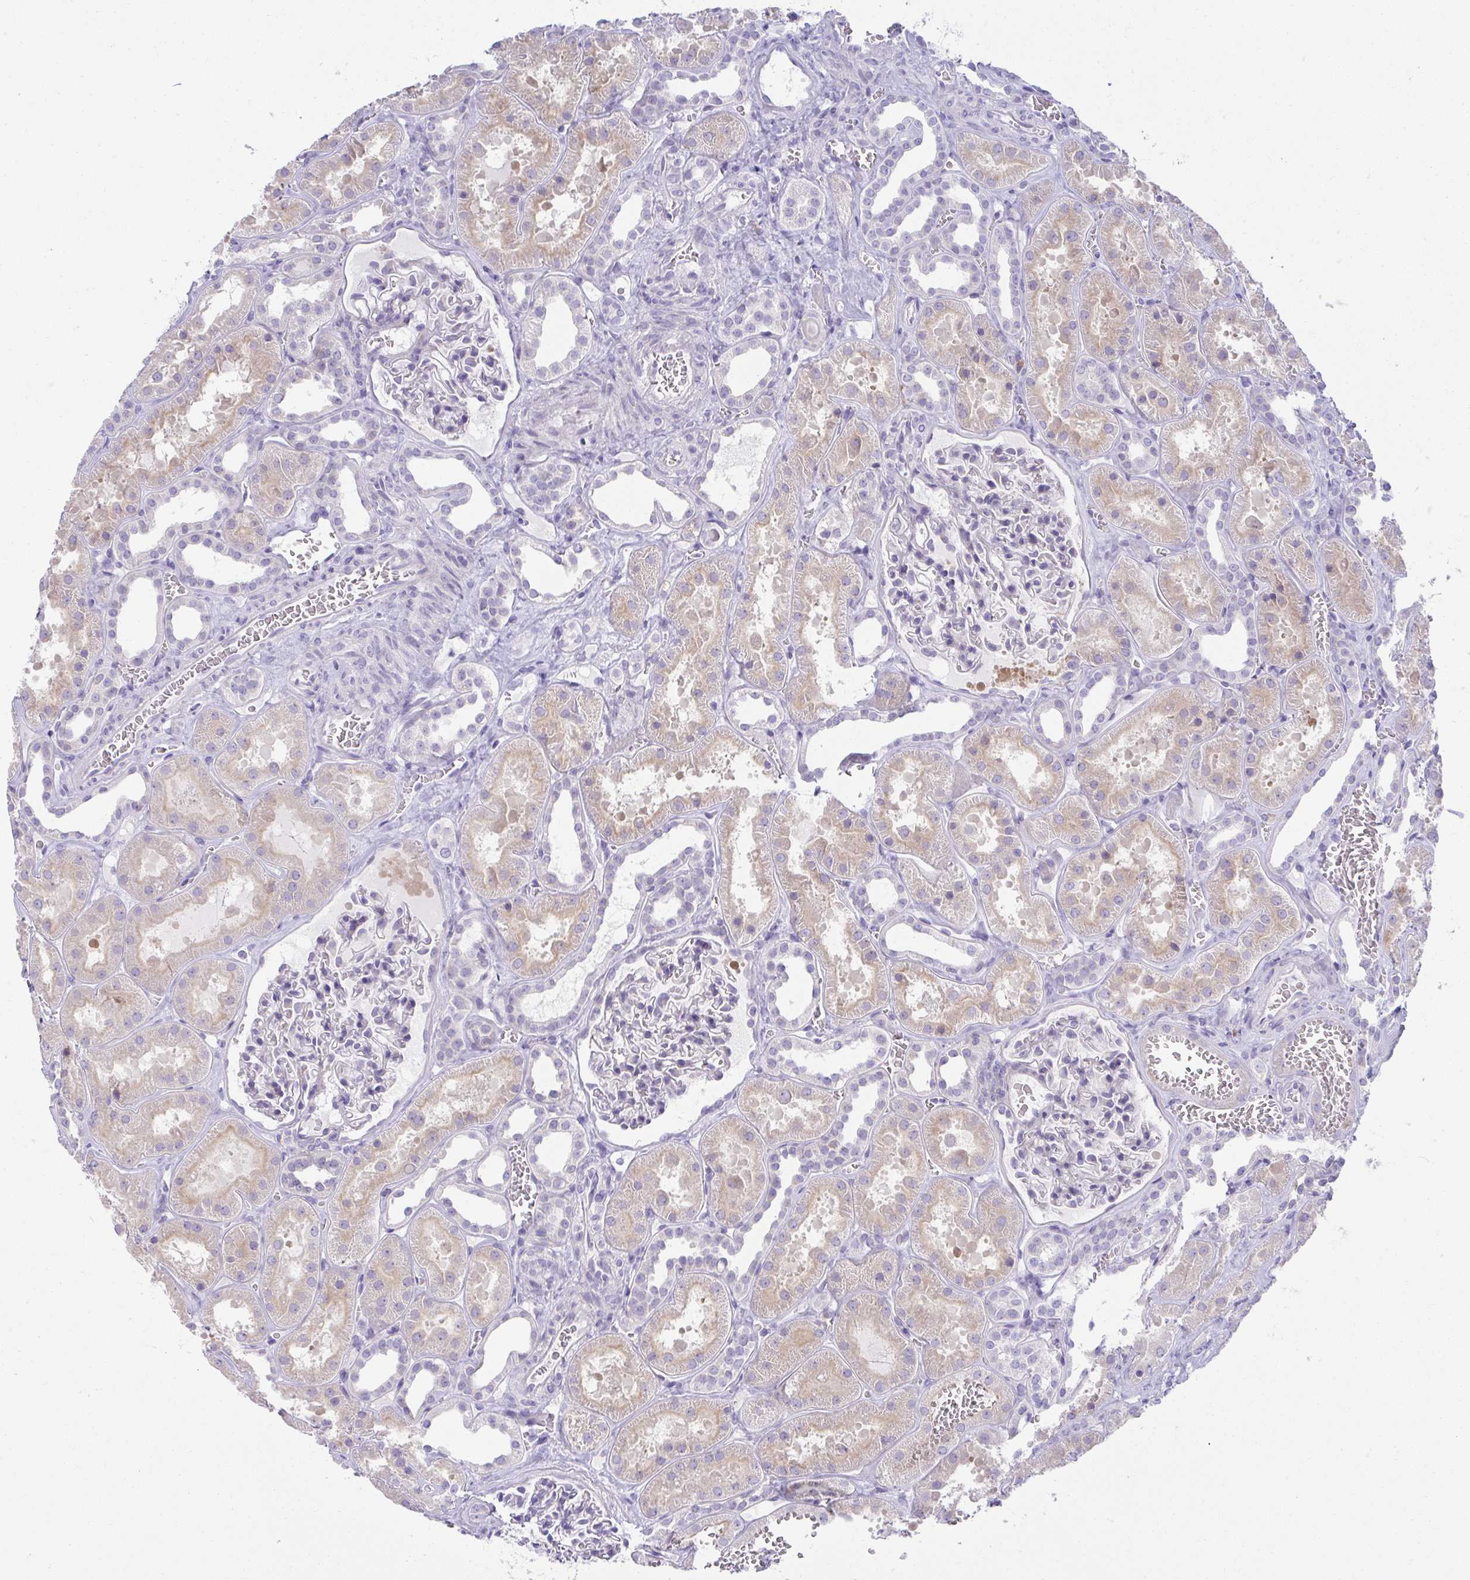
{"staining": {"intensity": "negative", "quantity": "none", "location": "none"}, "tissue": "kidney", "cell_type": "Cells in glomeruli", "image_type": "normal", "snomed": [{"axis": "morphology", "description": "Normal tissue, NOS"}, {"axis": "topography", "description": "Kidney"}], "caption": "IHC of normal human kidney shows no staining in cells in glomeruli. Nuclei are stained in blue.", "gene": "FASLG", "patient": {"sex": "female", "age": 41}}